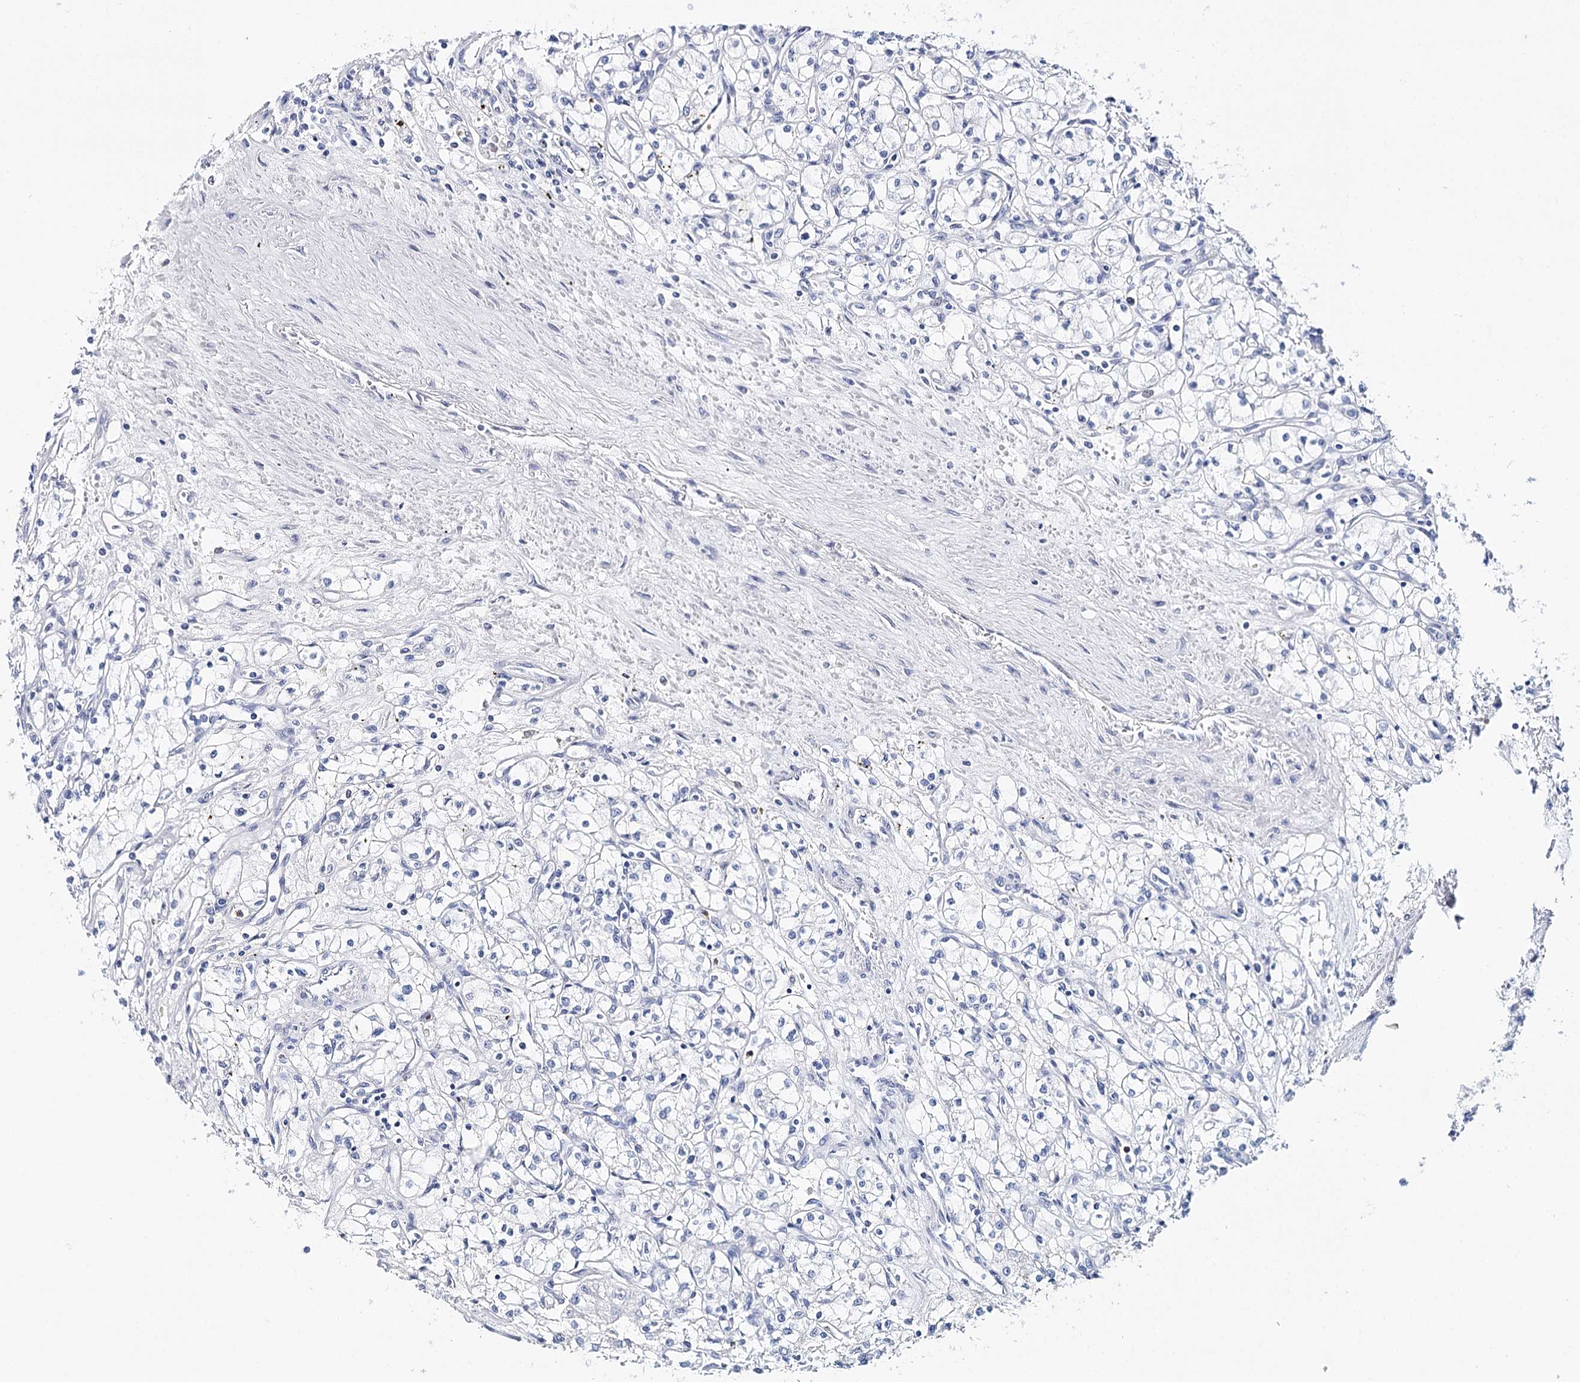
{"staining": {"intensity": "negative", "quantity": "none", "location": "none"}, "tissue": "renal cancer", "cell_type": "Tumor cells", "image_type": "cancer", "snomed": [{"axis": "morphology", "description": "Adenocarcinoma, NOS"}, {"axis": "topography", "description": "Kidney"}], "caption": "DAB immunohistochemical staining of human renal adenocarcinoma displays no significant staining in tumor cells.", "gene": "CEACAM8", "patient": {"sex": "male", "age": 59}}